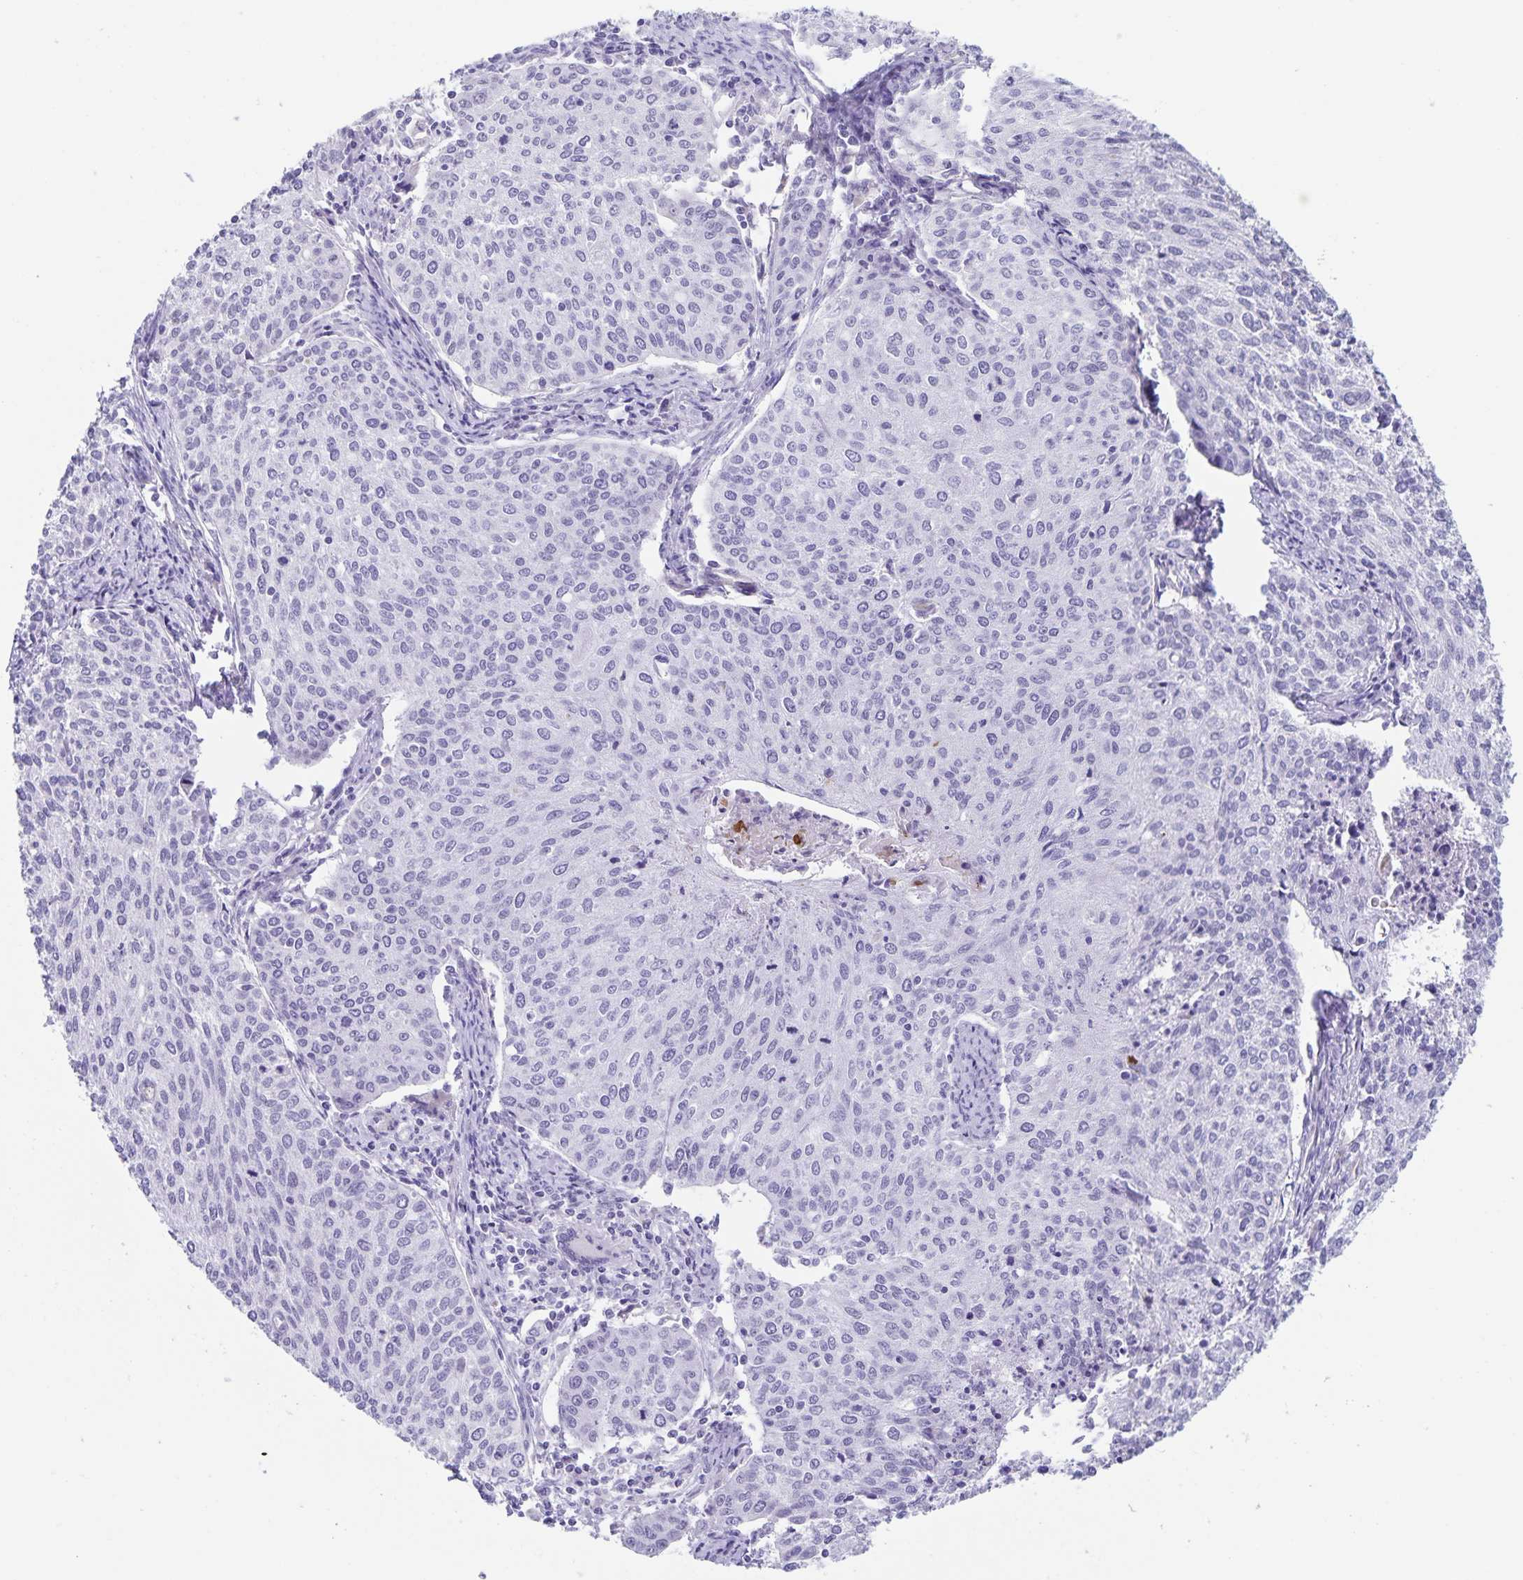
{"staining": {"intensity": "negative", "quantity": "none", "location": "none"}, "tissue": "cervical cancer", "cell_type": "Tumor cells", "image_type": "cancer", "snomed": [{"axis": "morphology", "description": "Squamous cell carcinoma, NOS"}, {"axis": "topography", "description": "Cervix"}], "caption": "A high-resolution photomicrograph shows immunohistochemistry staining of cervical cancer, which shows no significant staining in tumor cells.", "gene": "SYNM", "patient": {"sex": "female", "age": 38}}